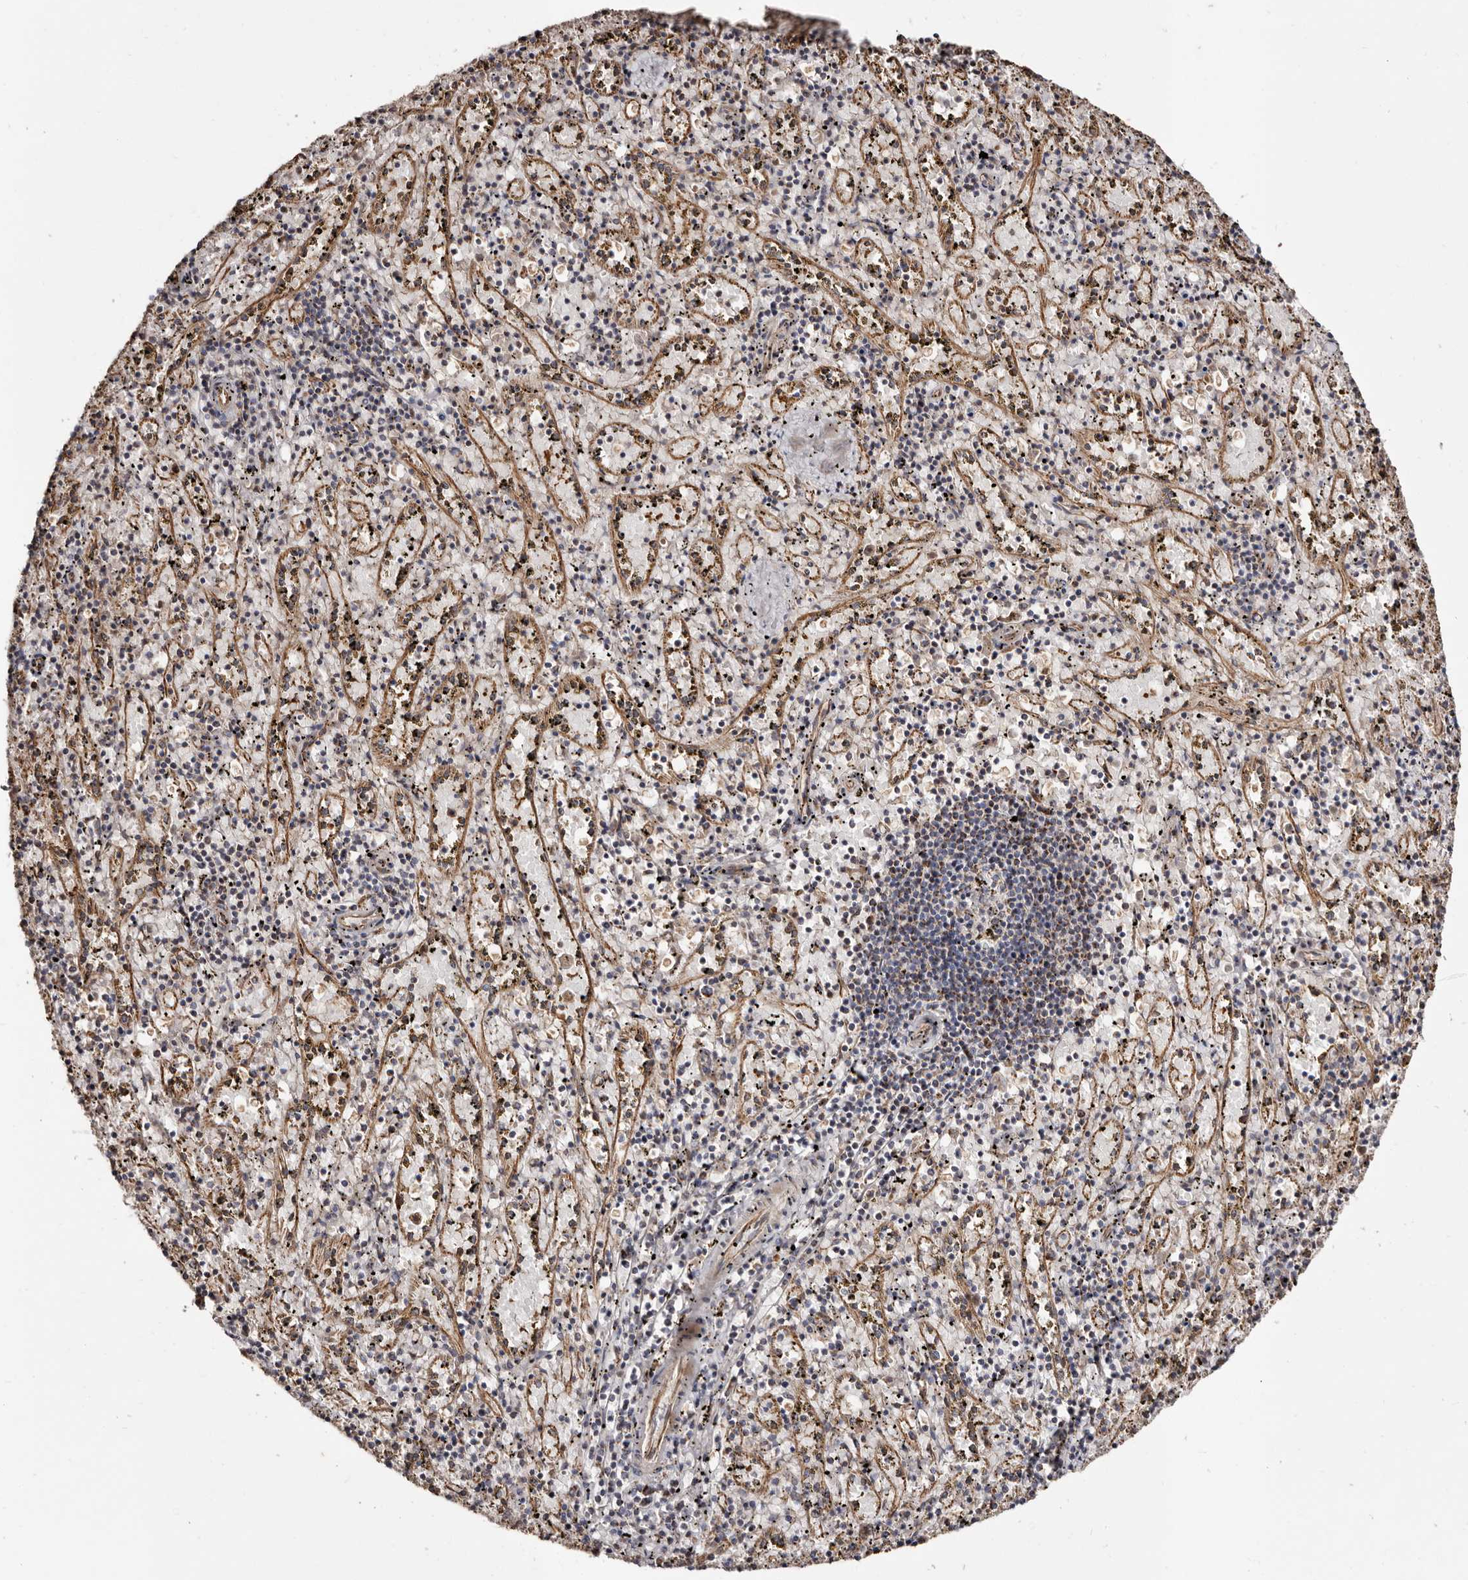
{"staining": {"intensity": "negative", "quantity": "none", "location": "none"}, "tissue": "spleen", "cell_type": "Cells in red pulp", "image_type": "normal", "snomed": [{"axis": "morphology", "description": "Normal tissue, NOS"}, {"axis": "topography", "description": "Spleen"}], "caption": "IHC of benign human spleen displays no expression in cells in red pulp.", "gene": "MACC1", "patient": {"sex": "male", "age": 11}}